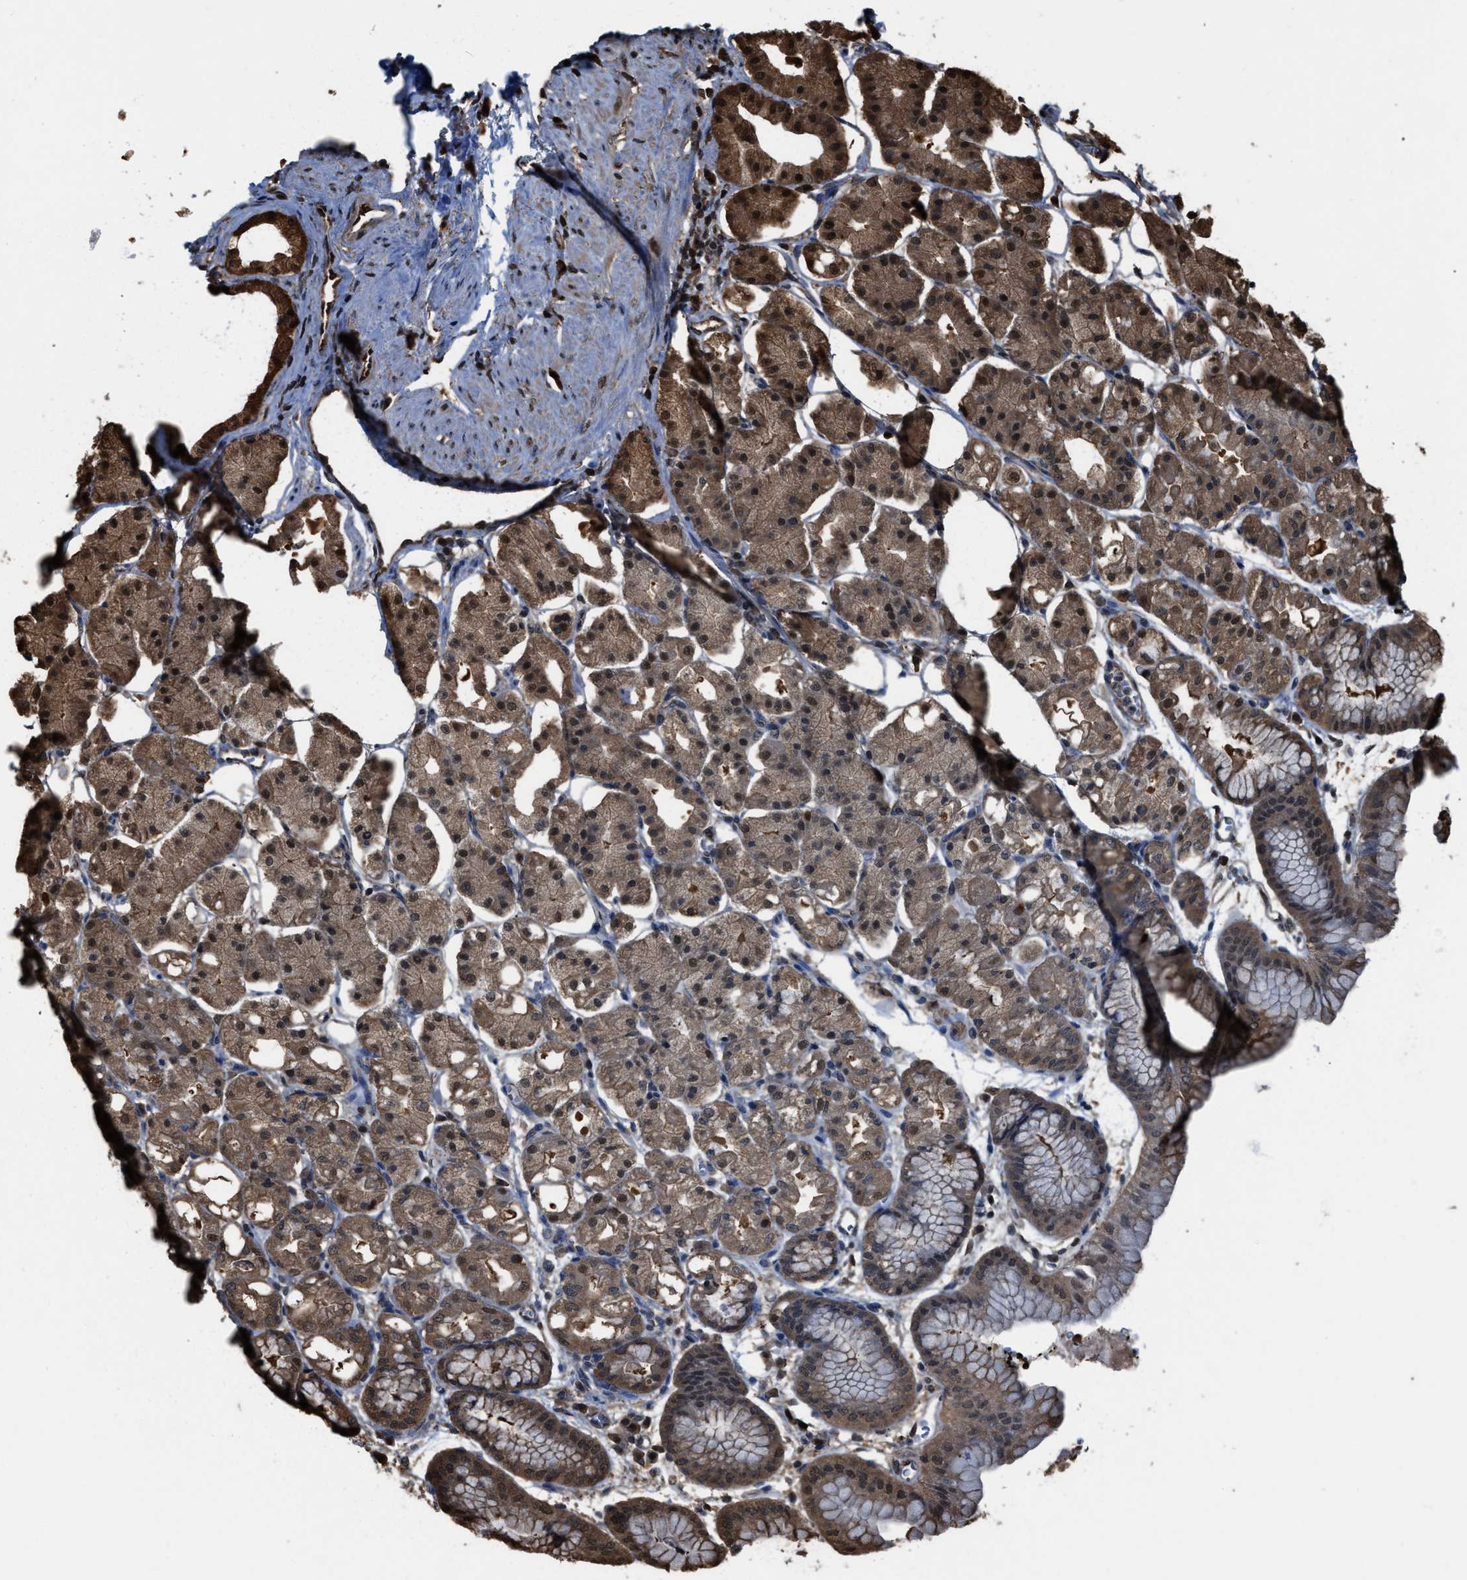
{"staining": {"intensity": "strong", "quantity": ">75%", "location": "cytoplasmic/membranous,nuclear"}, "tissue": "stomach", "cell_type": "Glandular cells", "image_type": "normal", "snomed": [{"axis": "morphology", "description": "Normal tissue, NOS"}, {"axis": "topography", "description": "Stomach, lower"}], "caption": "Protein staining exhibits strong cytoplasmic/membranous,nuclear positivity in approximately >75% of glandular cells in unremarkable stomach. (DAB = brown stain, brightfield microscopy at high magnification).", "gene": "FNTA", "patient": {"sex": "male", "age": 71}}